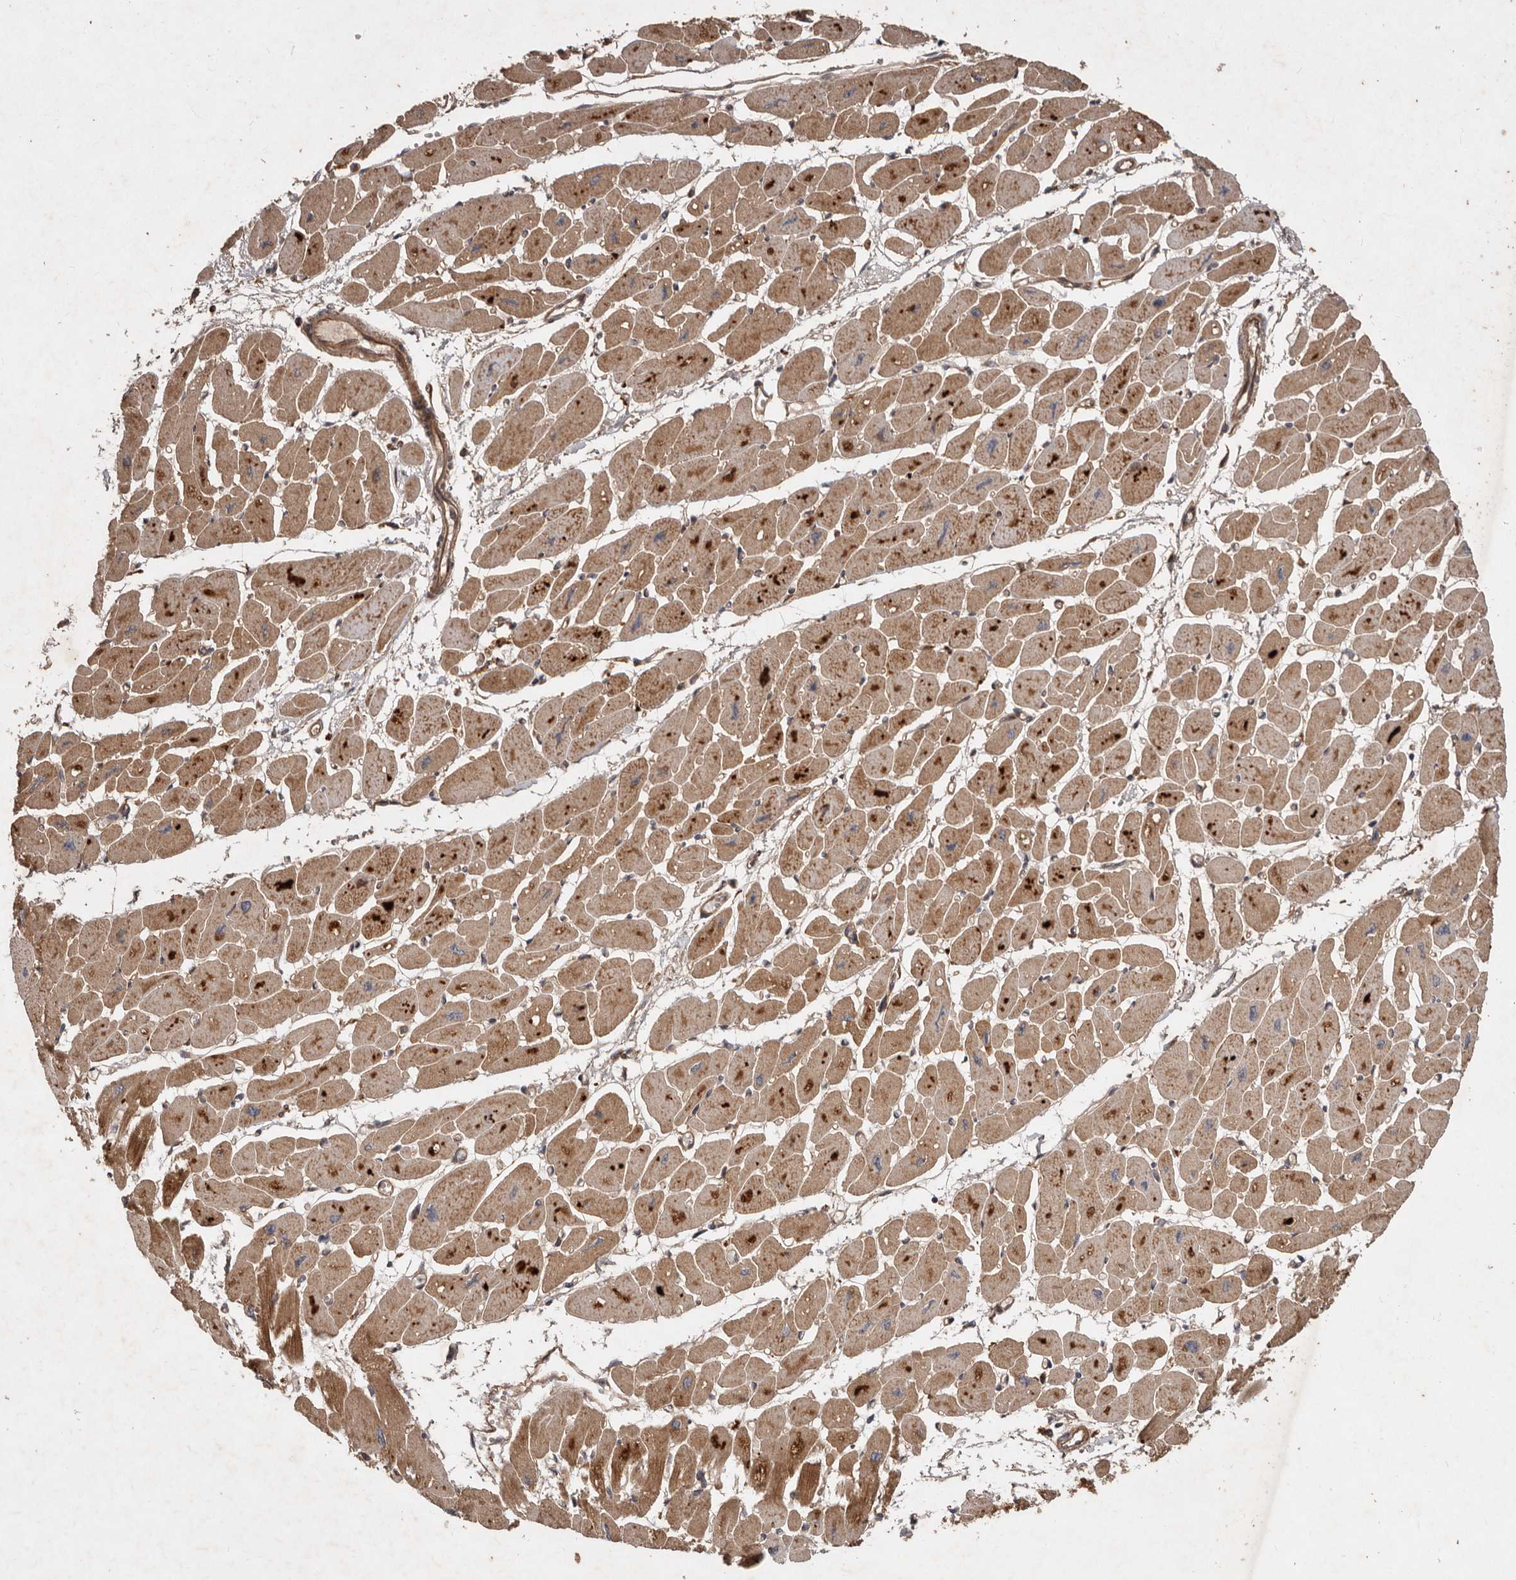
{"staining": {"intensity": "moderate", "quantity": ">75%", "location": "cytoplasmic/membranous"}, "tissue": "heart muscle", "cell_type": "Cardiomyocytes", "image_type": "normal", "snomed": [{"axis": "morphology", "description": "Normal tissue, NOS"}, {"axis": "topography", "description": "Heart"}], "caption": "Protein analysis of normal heart muscle exhibits moderate cytoplasmic/membranous expression in approximately >75% of cardiomyocytes.", "gene": "STK36", "patient": {"sex": "female", "age": 54}}